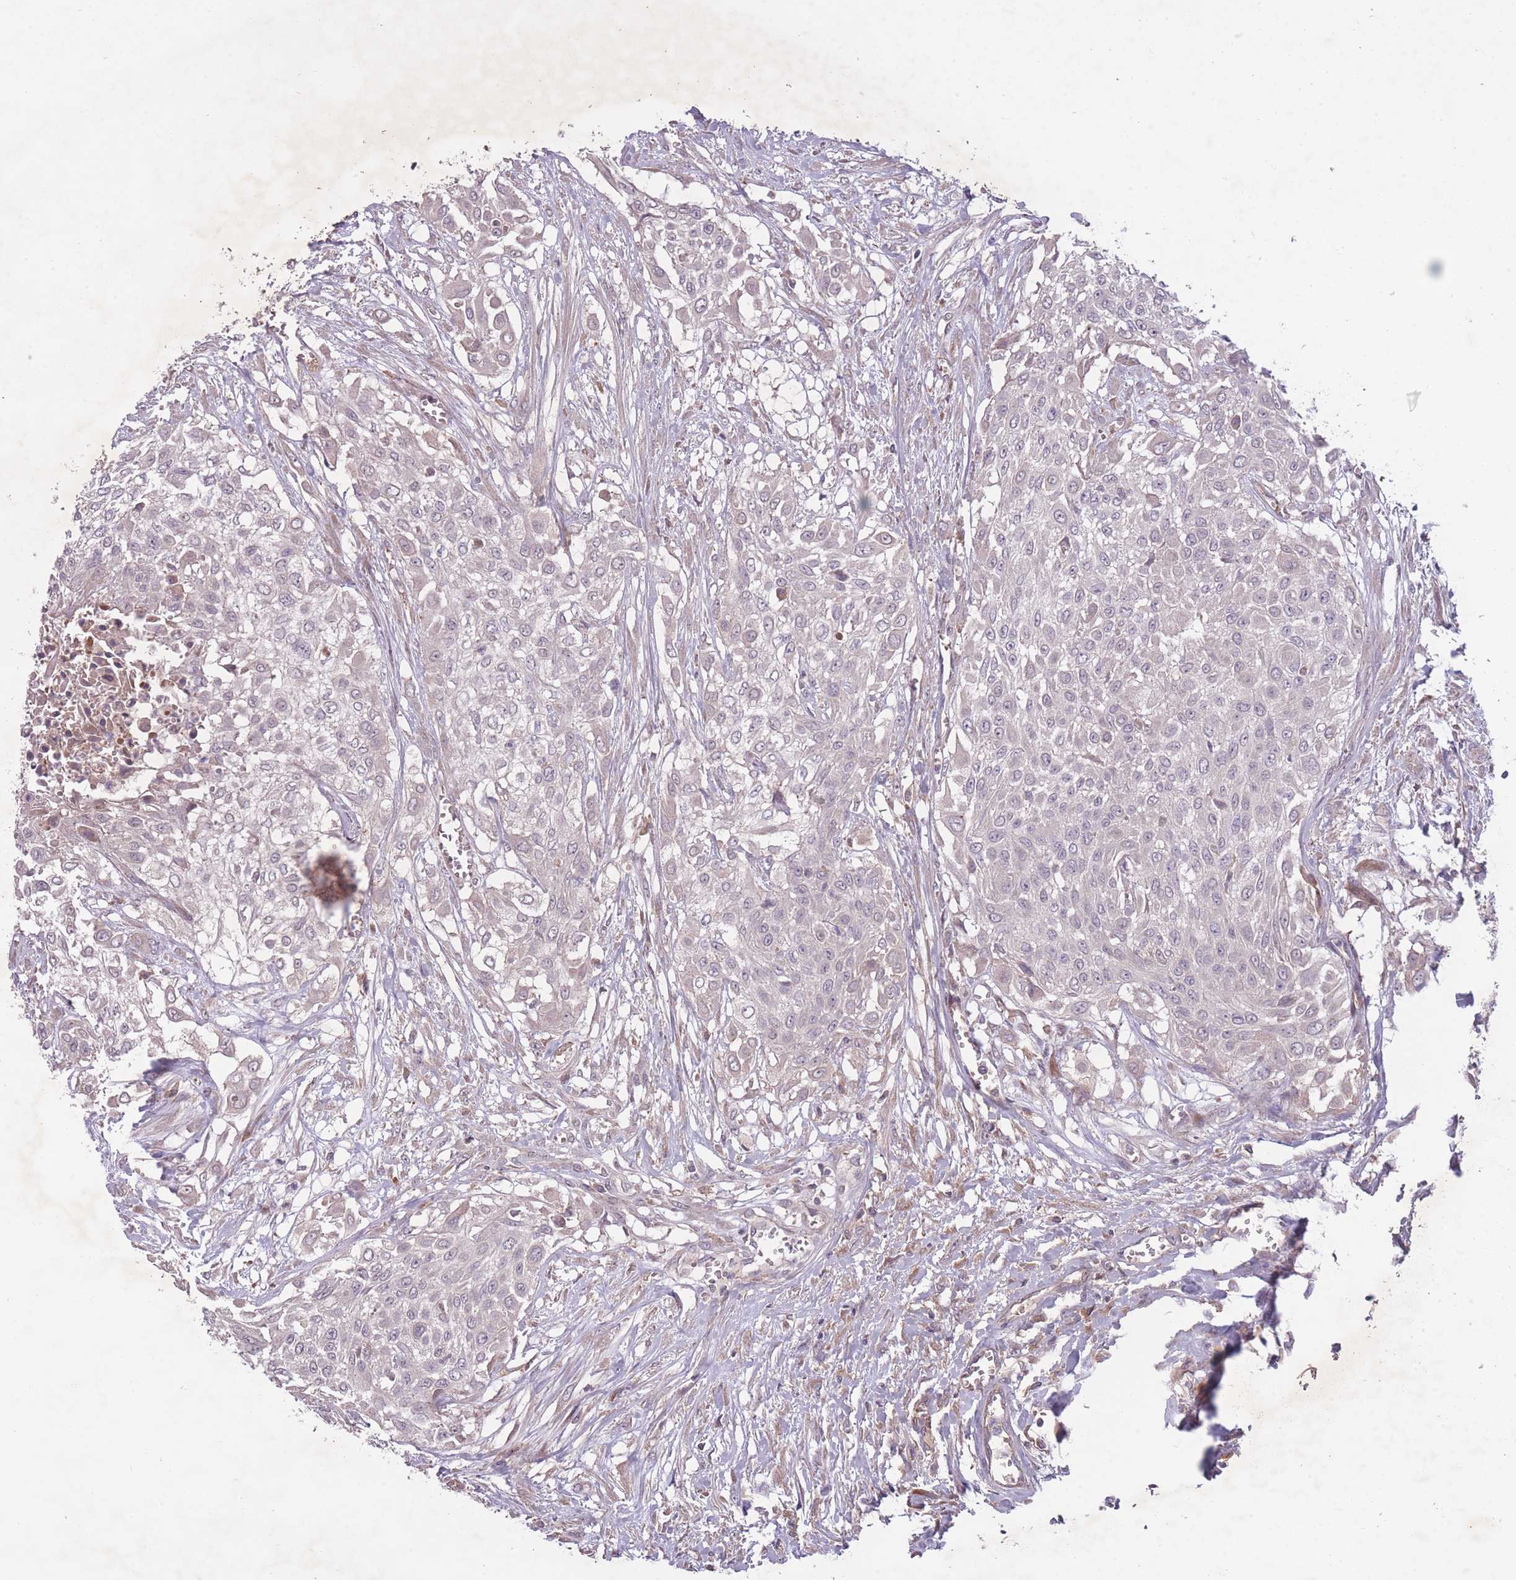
{"staining": {"intensity": "negative", "quantity": "none", "location": "none"}, "tissue": "urothelial cancer", "cell_type": "Tumor cells", "image_type": "cancer", "snomed": [{"axis": "morphology", "description": "Urothelial carcinoma, High grade"}, {"axis": "topography", "description": "Urinary bladder"}], "caption": "Tumor cells are negative for brown protein staining in urothelial carcinoma (high-grade). (Stains: DAB IHC with hematoxylin counter stain, Microscopy: brightfield microscopy at high magnification).", "gene": "OR2V2", "patient": {"sex": "male", "age": 57}}